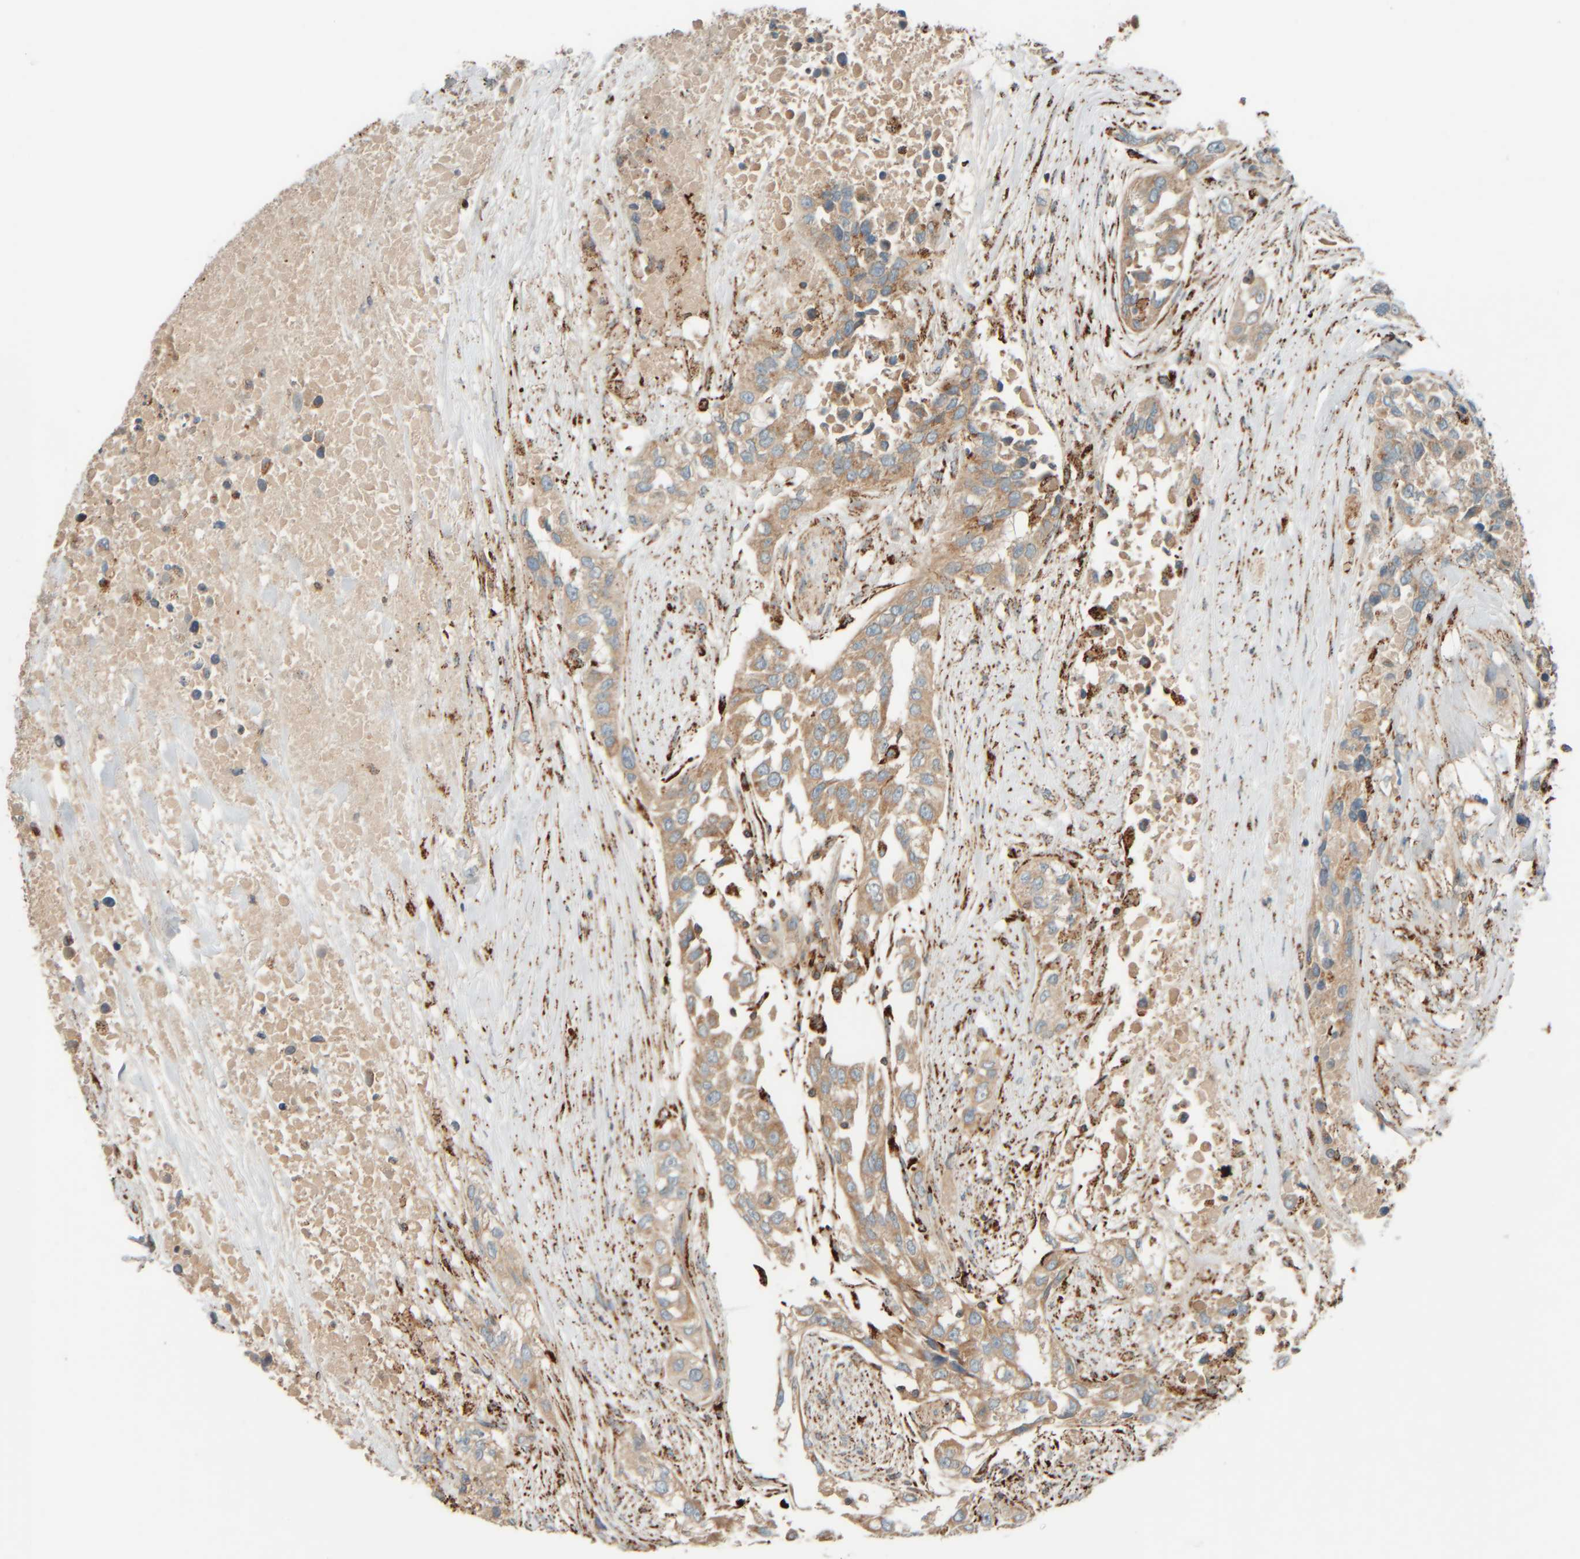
{"staining": {"intensity": "moderate", "quantity": ">75%", "location": "cytoplasmic/membranous"}, "tissue": "urothelial cancer", "cell_type": "Tumor cells", "image_type": "cancer", "snomed": [{"axis": "morphology", "description": "Urothelial carcinoma, High grade"}, {"axis": "topography", "description": "Urinary bladder"}], "caption": "IHC staining of high-grade urothelial carcinoma, which exhibits medium levels of moderate cytoplasmic/membranous staining in about >75% of tumor cells indicating moderate cytoplasmic/membranous protein positivity. The staining was performed using DAB (brown) for protein detection and nuclei were counterstained in hematoxylin (blue).", "gene": "SPAG5", "patient": {"sex": "female", "age": 80}}